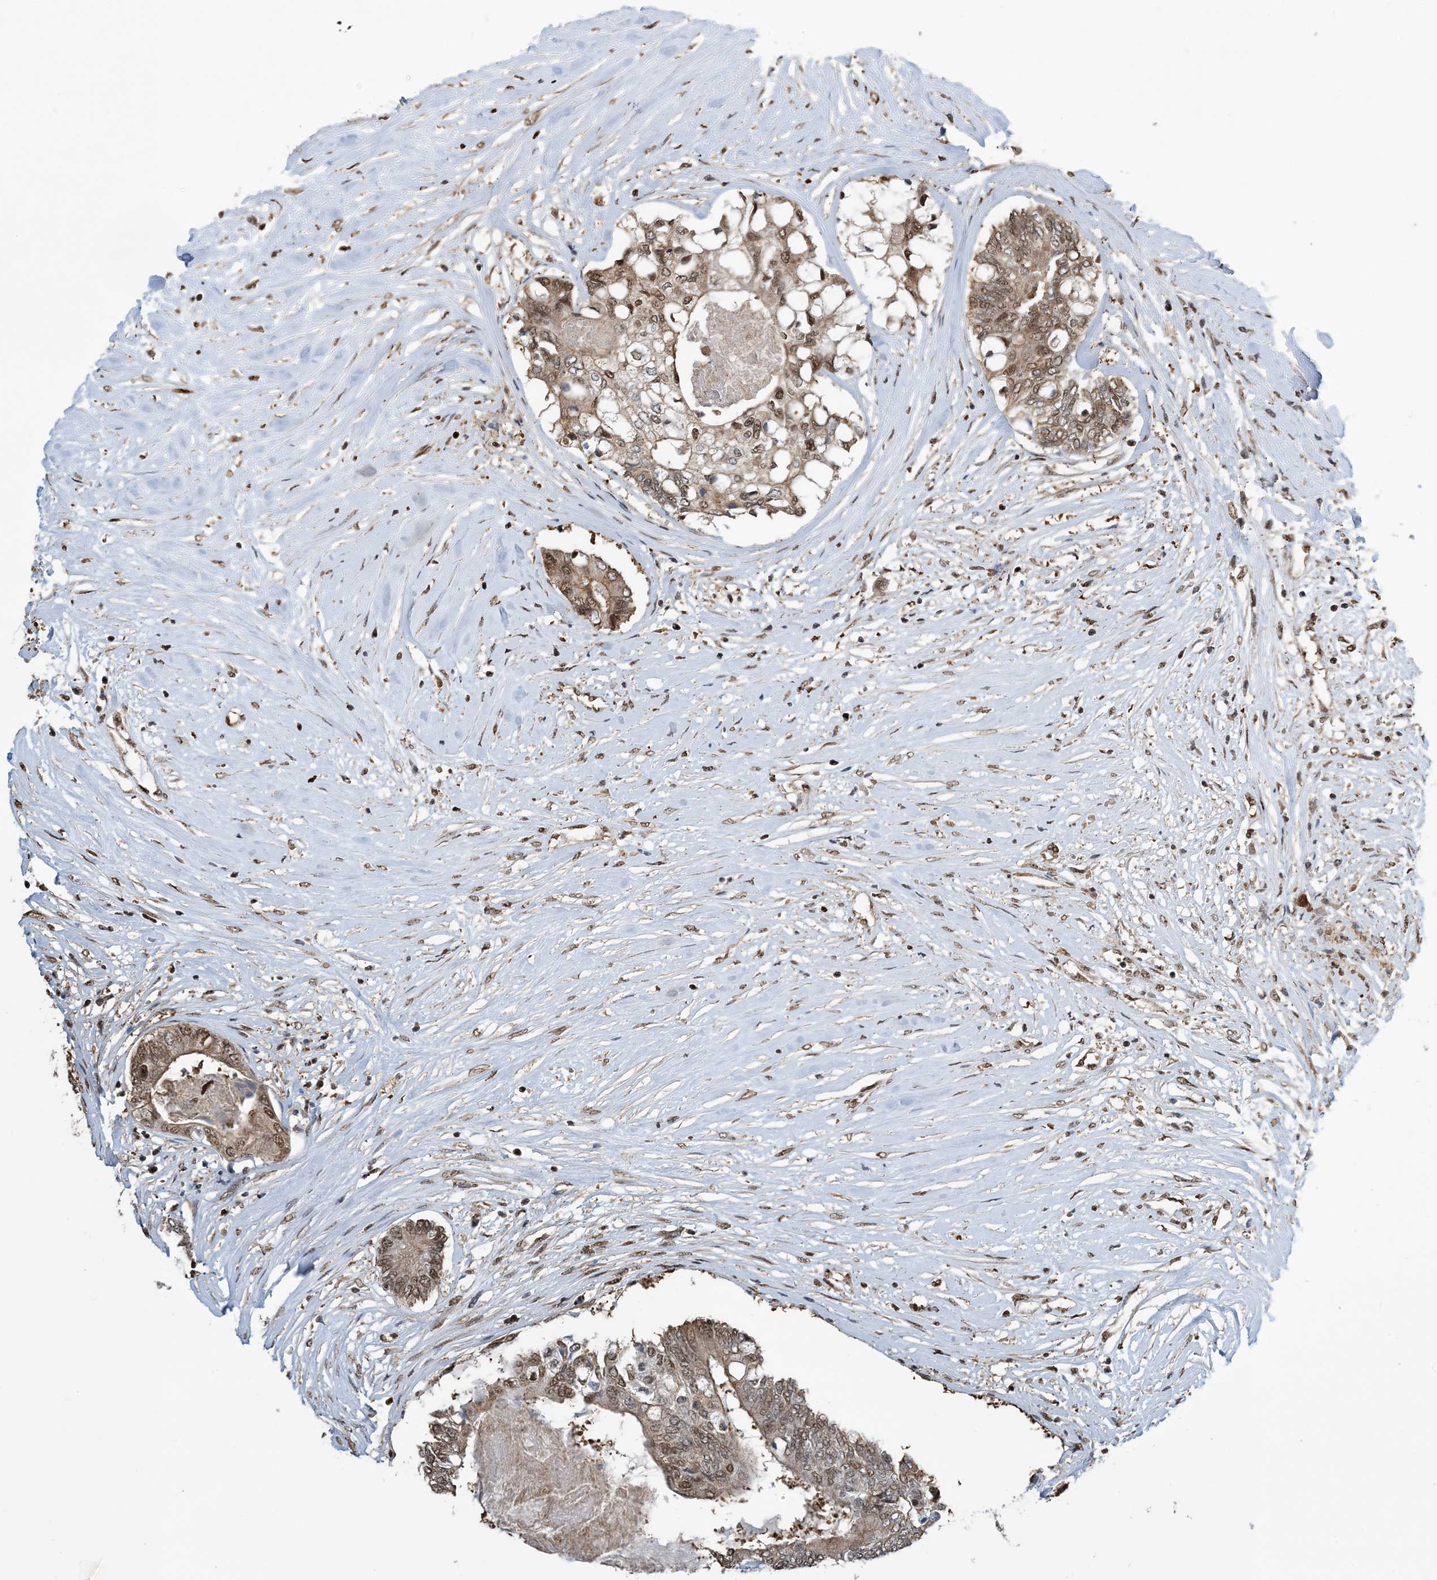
{"staining": {"intensity": "moderate", "quantity": ">75%", "location": "cytoplasmic/membranous,nuclear"}, "tissue": "colorectal cancer", "cell_type": "Tumor cells", "image_type": "cancer", "snomed": [{"axis": "morphology", "description": "Adenocarcinoma, NOS"}, {"axis": "topography", "description": "Rectum"}], "caption": "The immunohistochemical stain shows moderate cytoplasmic/membranous and nuclear positivity in tumor cells of colorectal cancer tissue.", "gene": "HSPA1A", "patient": {"sex": "male", "age": 63}}